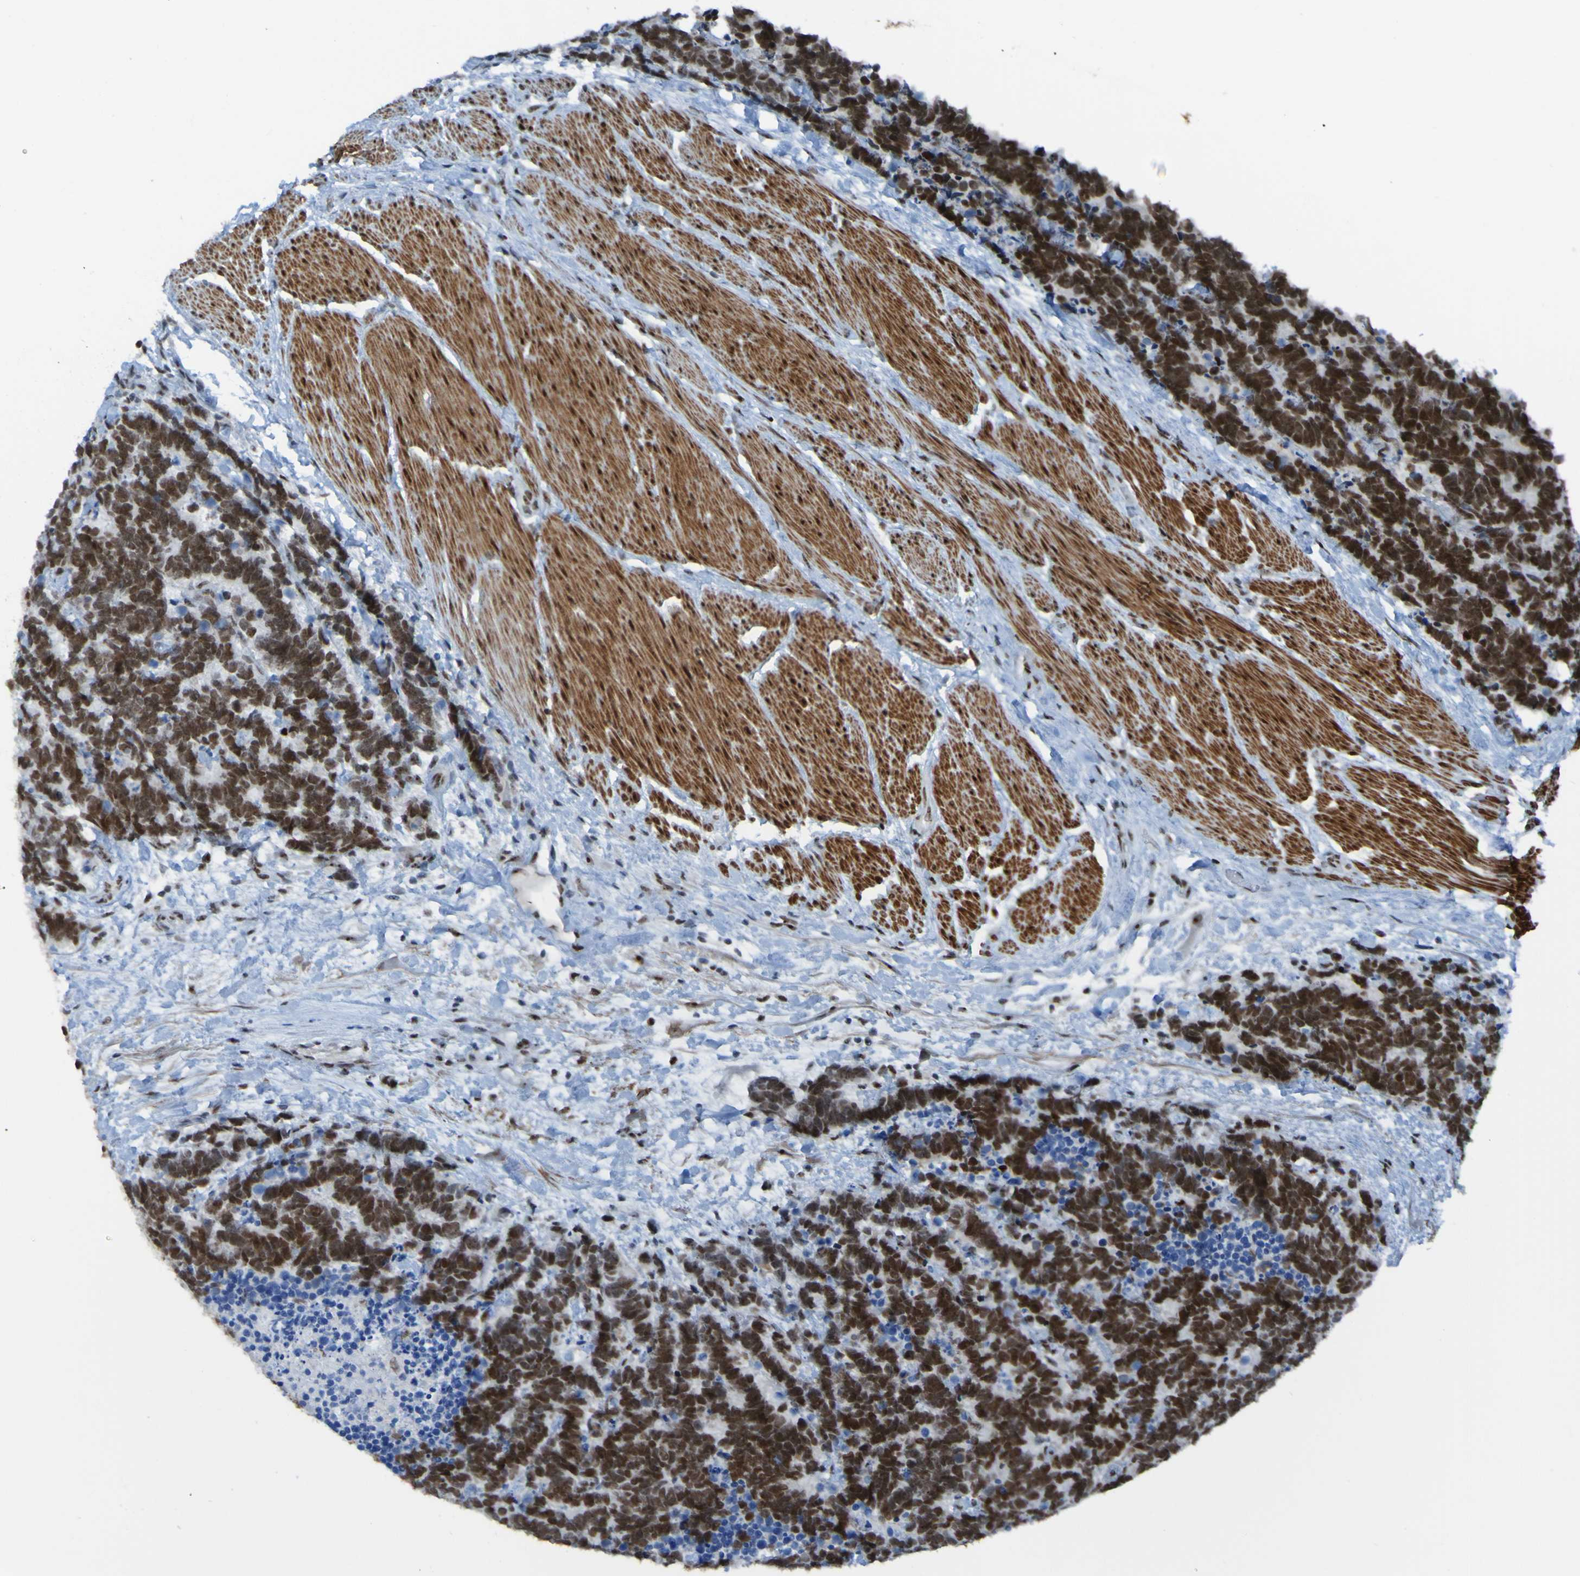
{"staining": {"intensity": "strong", "quantity": ">75%", "location": "nuclear"}, "tissue": "carcinoid", "cell_type": "Tumor cells", "image_type": "cancer", "snomed": [{"axis": "morphology", "description": "Carcinoma, NOS"}, {"axis": "morphology", "description": "Carcinoid, malignant, NOS"}, {"axis": "topography", "description": "Urinary bladder"}], "caption": "A brown stain shows strong nuclear positivity of a protein in carcinoid tumor cells.", "gene": "PHF2", "patient": {"sex": "male", "age": 57}}